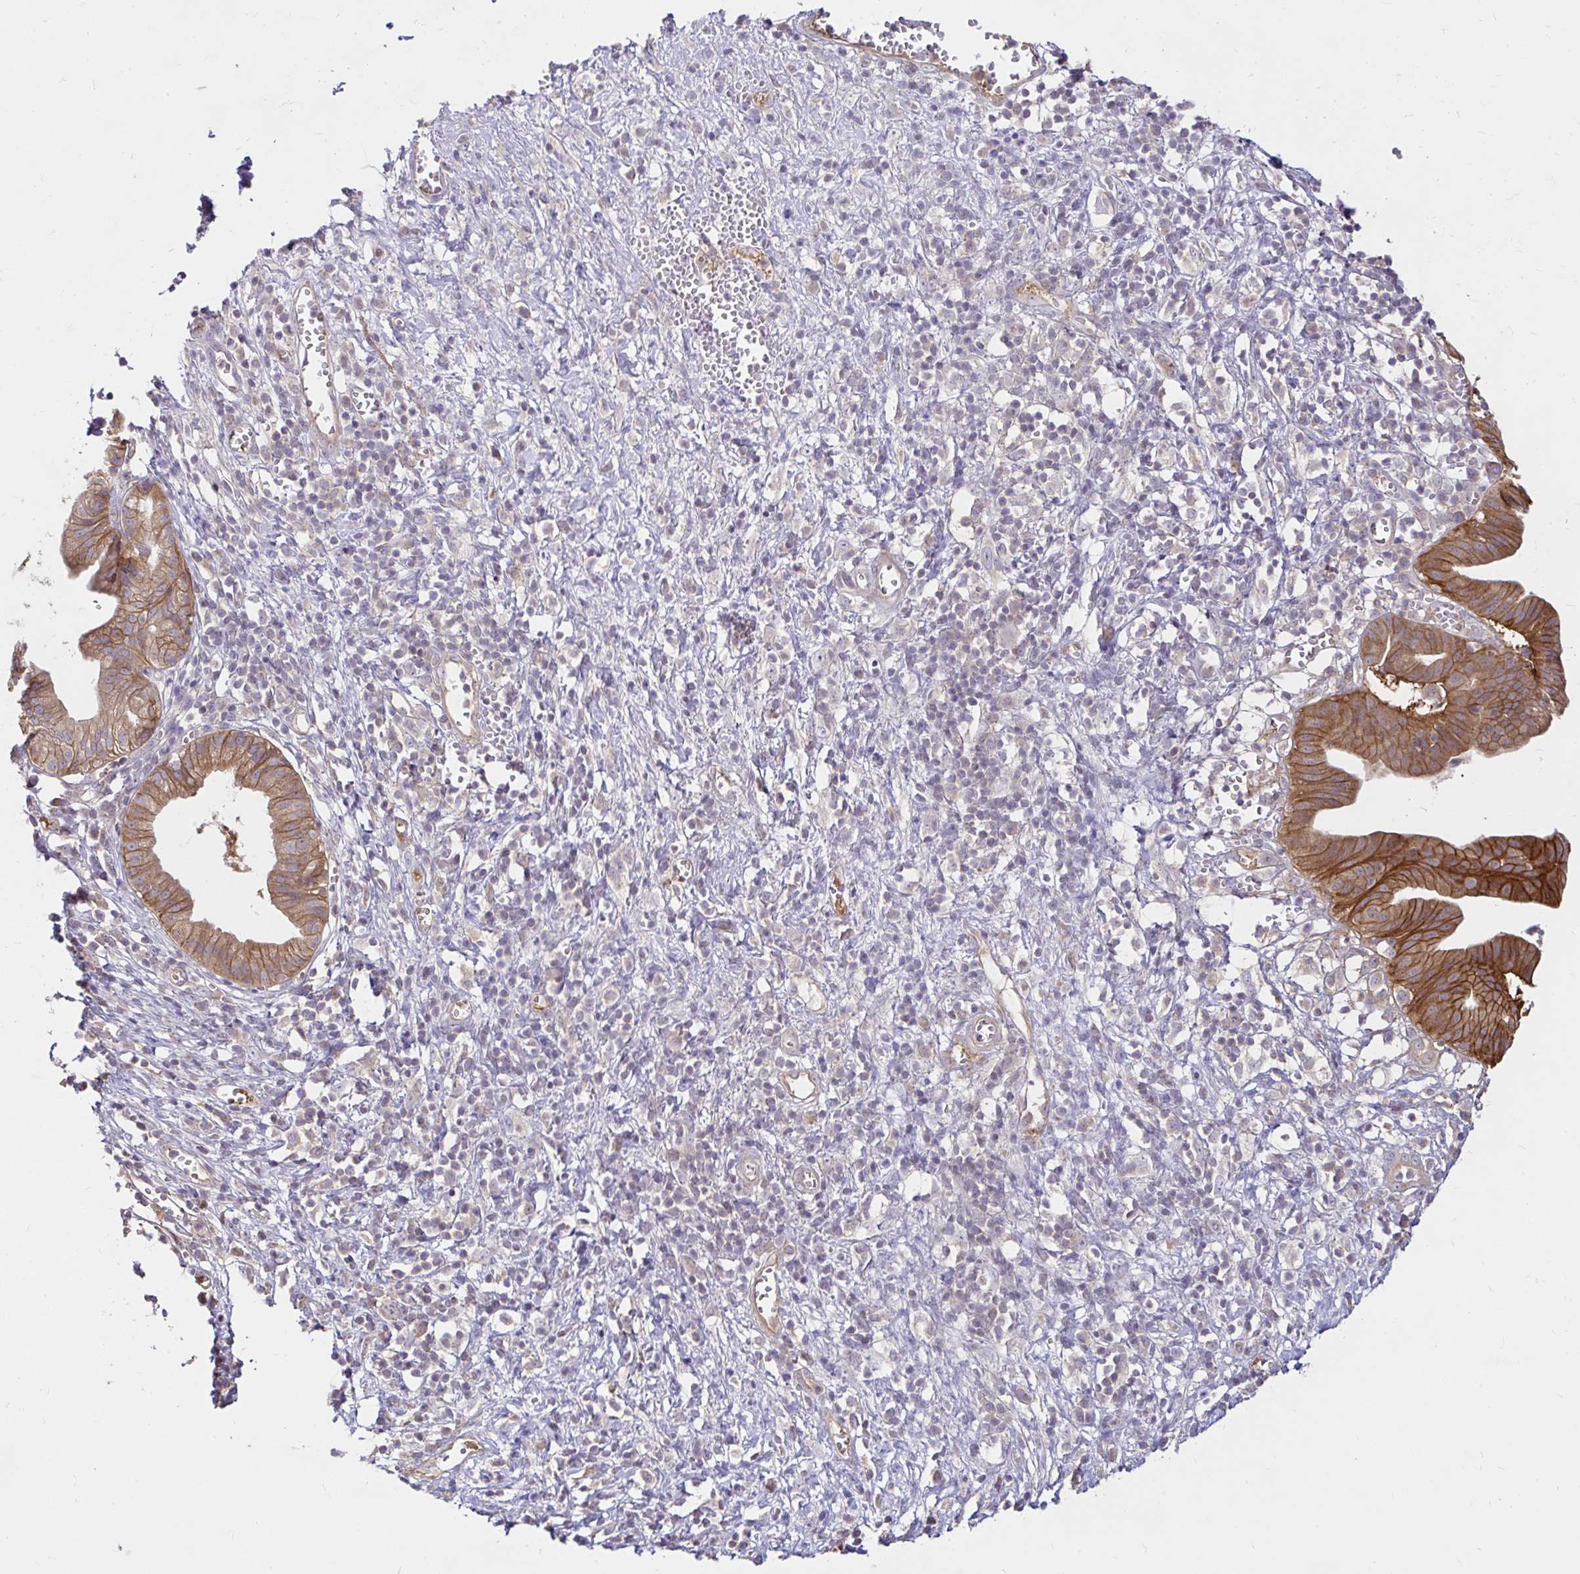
{"staining": {"intensity": "moderate", "quantity": ">75%", "location": "cytoplasmic/membranous"}, "tissue": "pancreatic cancer", "cell_type": "Tumor cells", "image_type": "cancer", "snomed": [{"axis": "morphology", "description": "Adenocarcinoma, NOS"}, {"axis": "topography", "description": "Pancreas"}], "caption": "IHC histopathology image of human pancreatic cancer stained for a protein (brown), which displays medium levels of moderate cytoplasmic/membranous positivity in approximately >75% of tumor cells.", "gene": "ITGA2", "patient": {"sex": "female", "age": 73}}